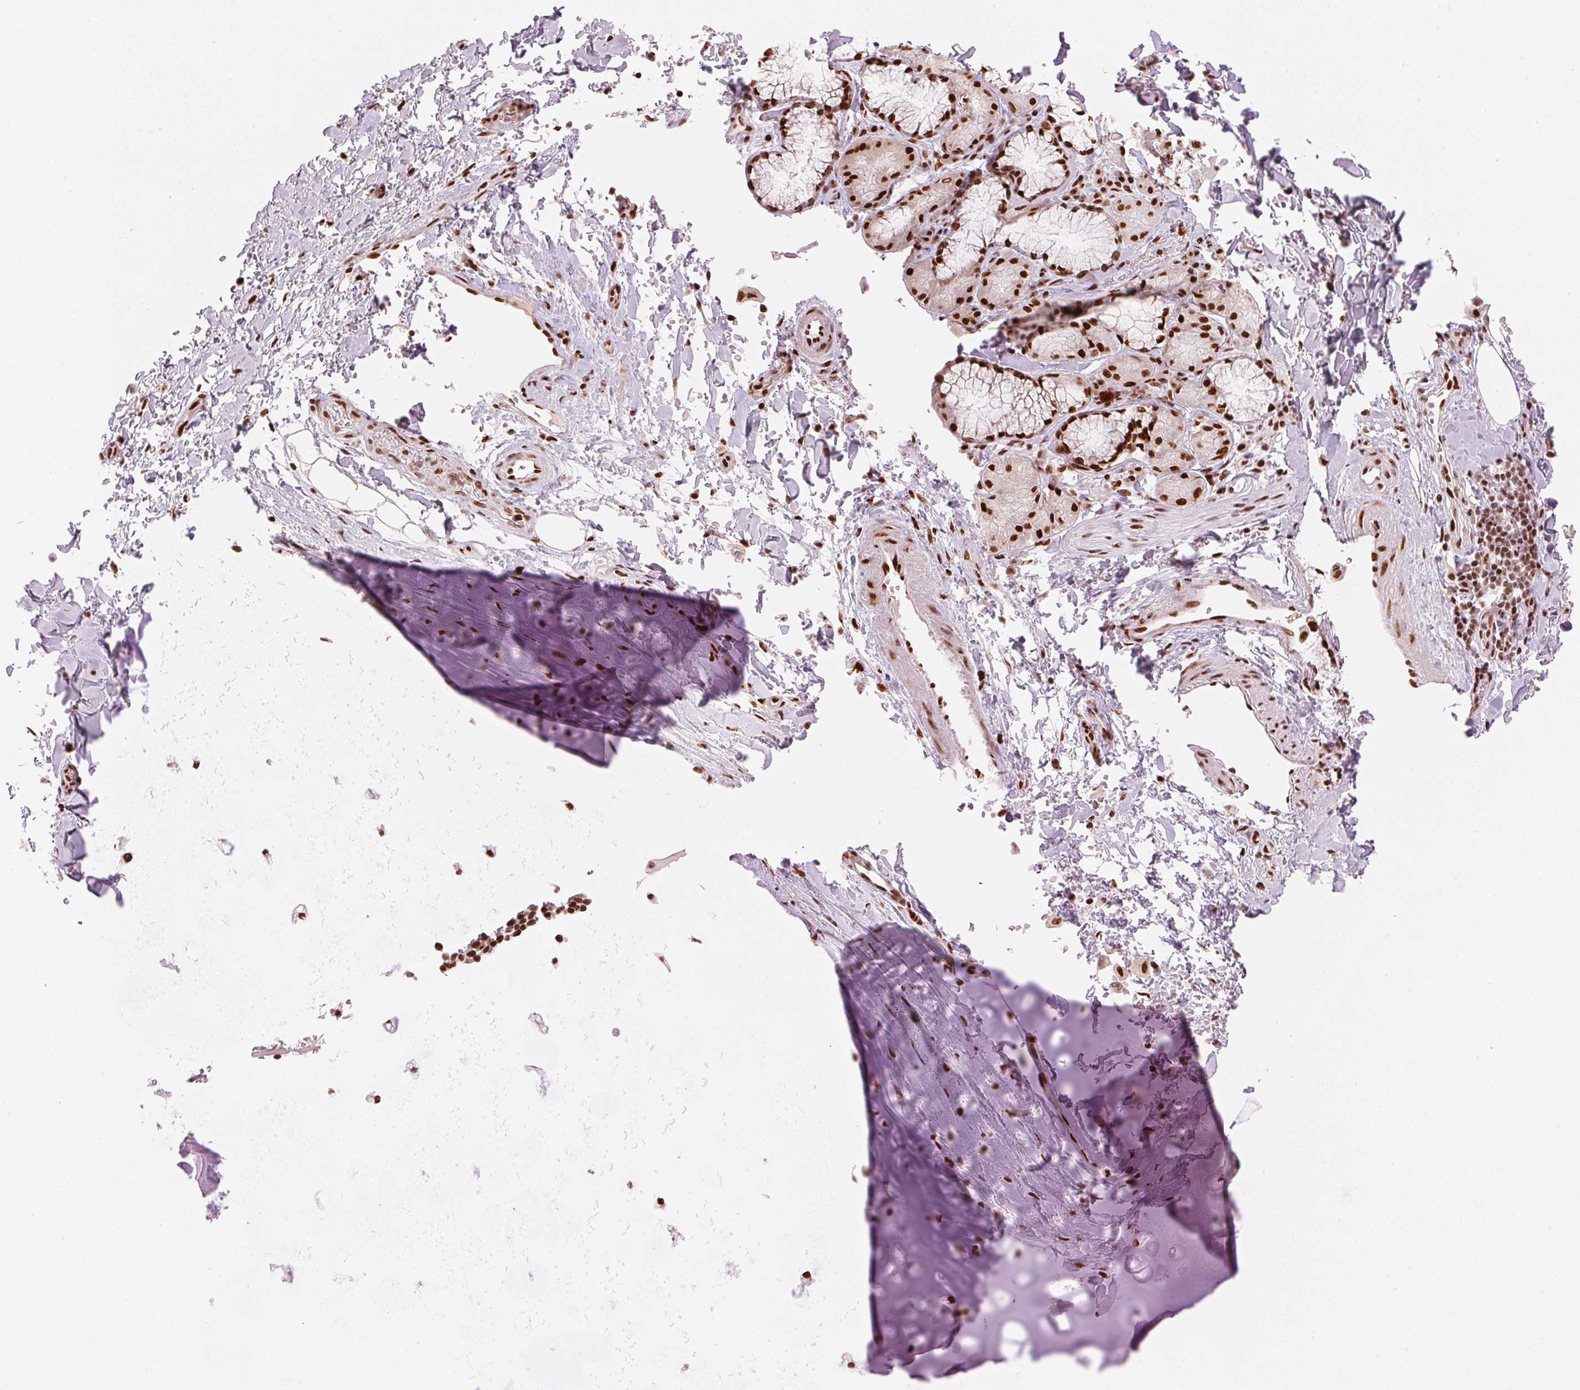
{"staining": {"intensity": "strong", "quantity": ">75%", "location": "nuclear"}, "tissue": "soft tissue", "cell_type": "Chondrocytes", "image_type": "normal", "snomed": [{"axis": "morphology", "description": "Normal tissue, NOS"}, {"axis": "topography", "description": "Cartilage tissue"}, {"axis": "topography", "description": "Bronchus"}], "caption": "Immunohistochemistry (IHC) of unremarkable human soft tissue reveals high levels of strong nuclear staining in about >75% of chondrocytes. (Stains: DAB (3,3'-diaminobenzidine) in brown, nuclei in blue, Microscopy: brightfield microscopy at high magnification).", "gene": "NXF1", "patient": {"sex": "male", "age": 64}}